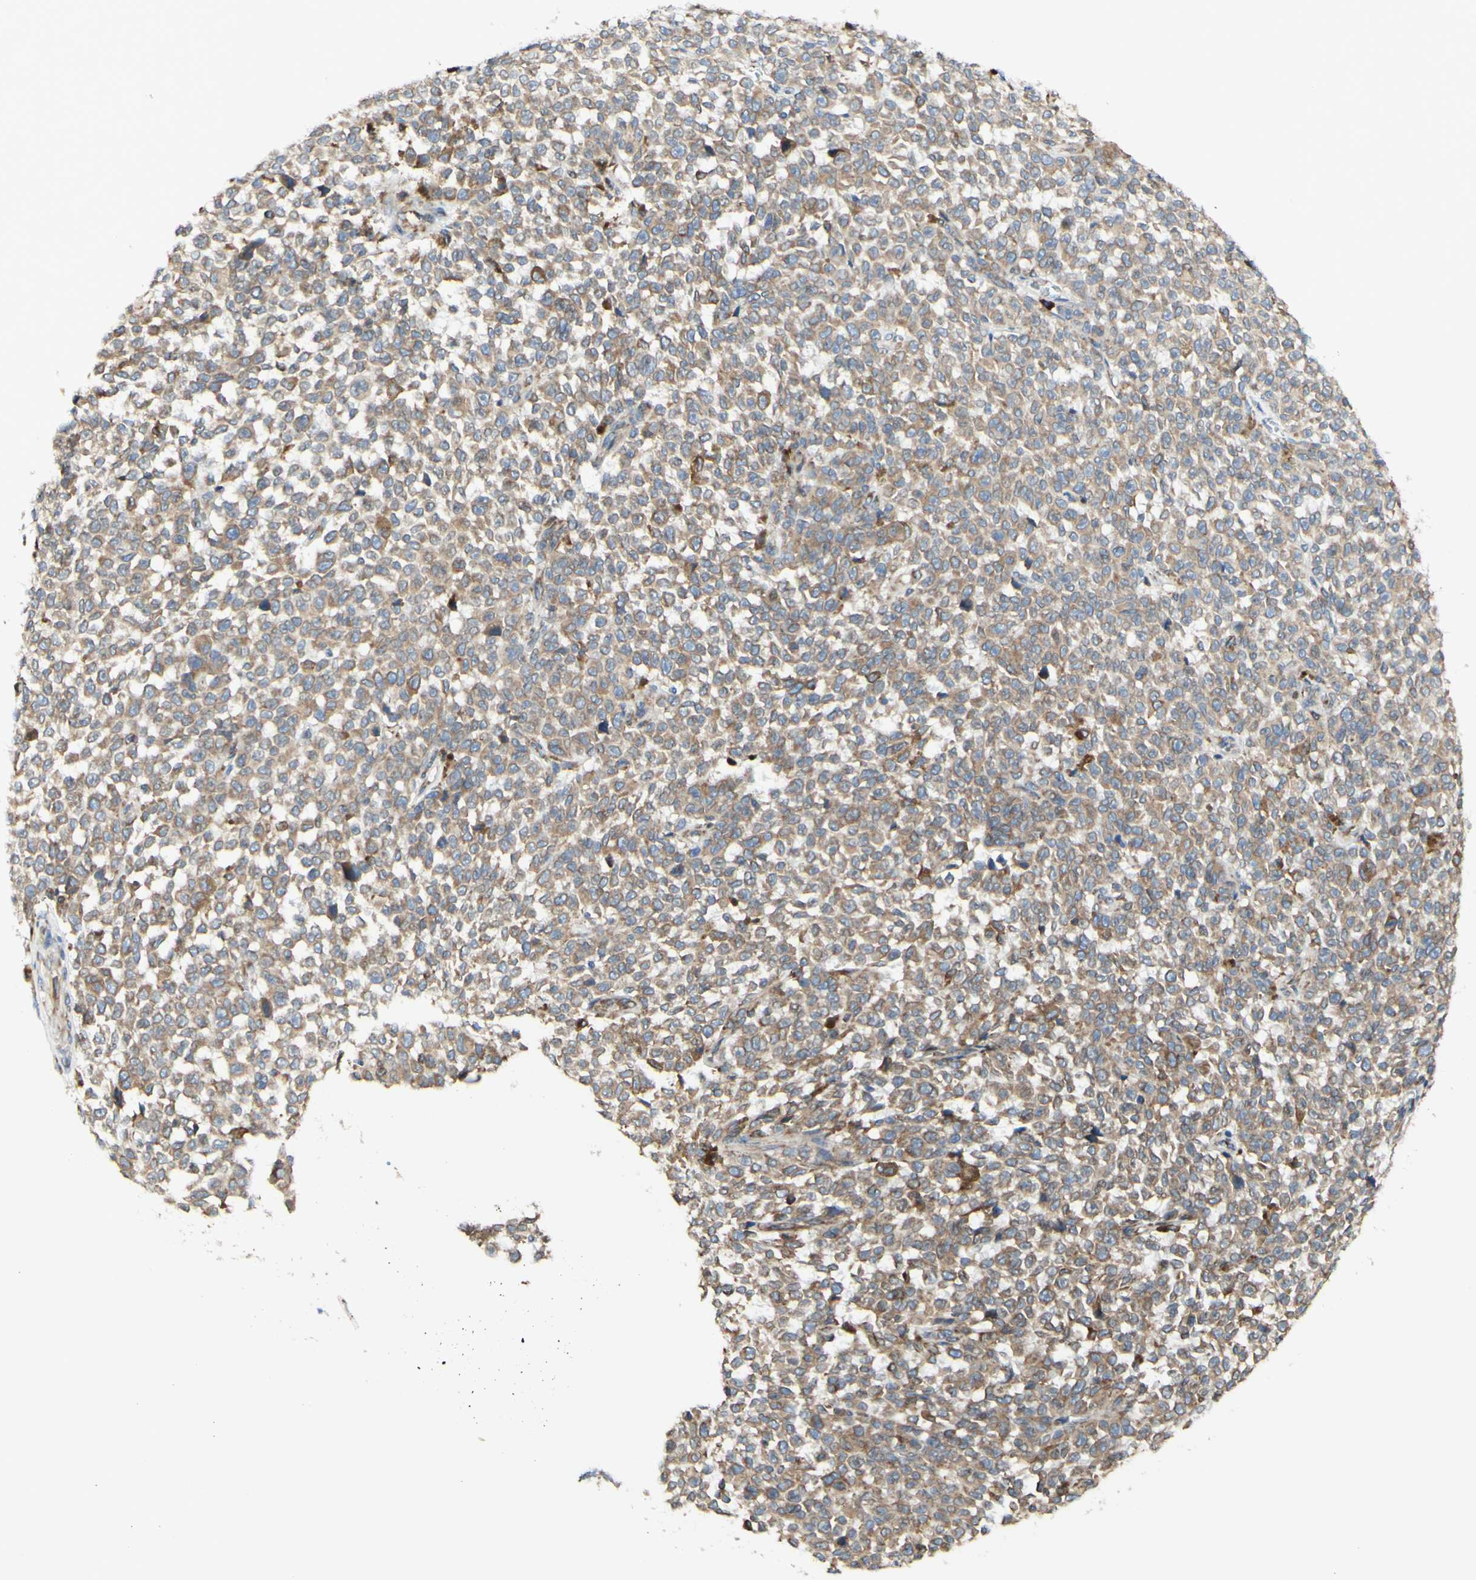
{"staining": {"intensity": "moderate", "quantity": ">75%", "location": "cytoplasmic/membranous"}, "tissue": "melanoma", "cell_type": "Tumor cells", "image_type": "cancer", "snomed": [{"axis": "morphology", "description": "Malignant melanoma, NOS"}, {"axis": "topography", "description": "Skin"}], "caption": "Protein staining by IHC reveals moderate cytoplasmic/membranous expression in about >75% of tumor cells in melanoma.", "gene": "DNAJB11", "patient": {"sex": "female", "age": 82}}